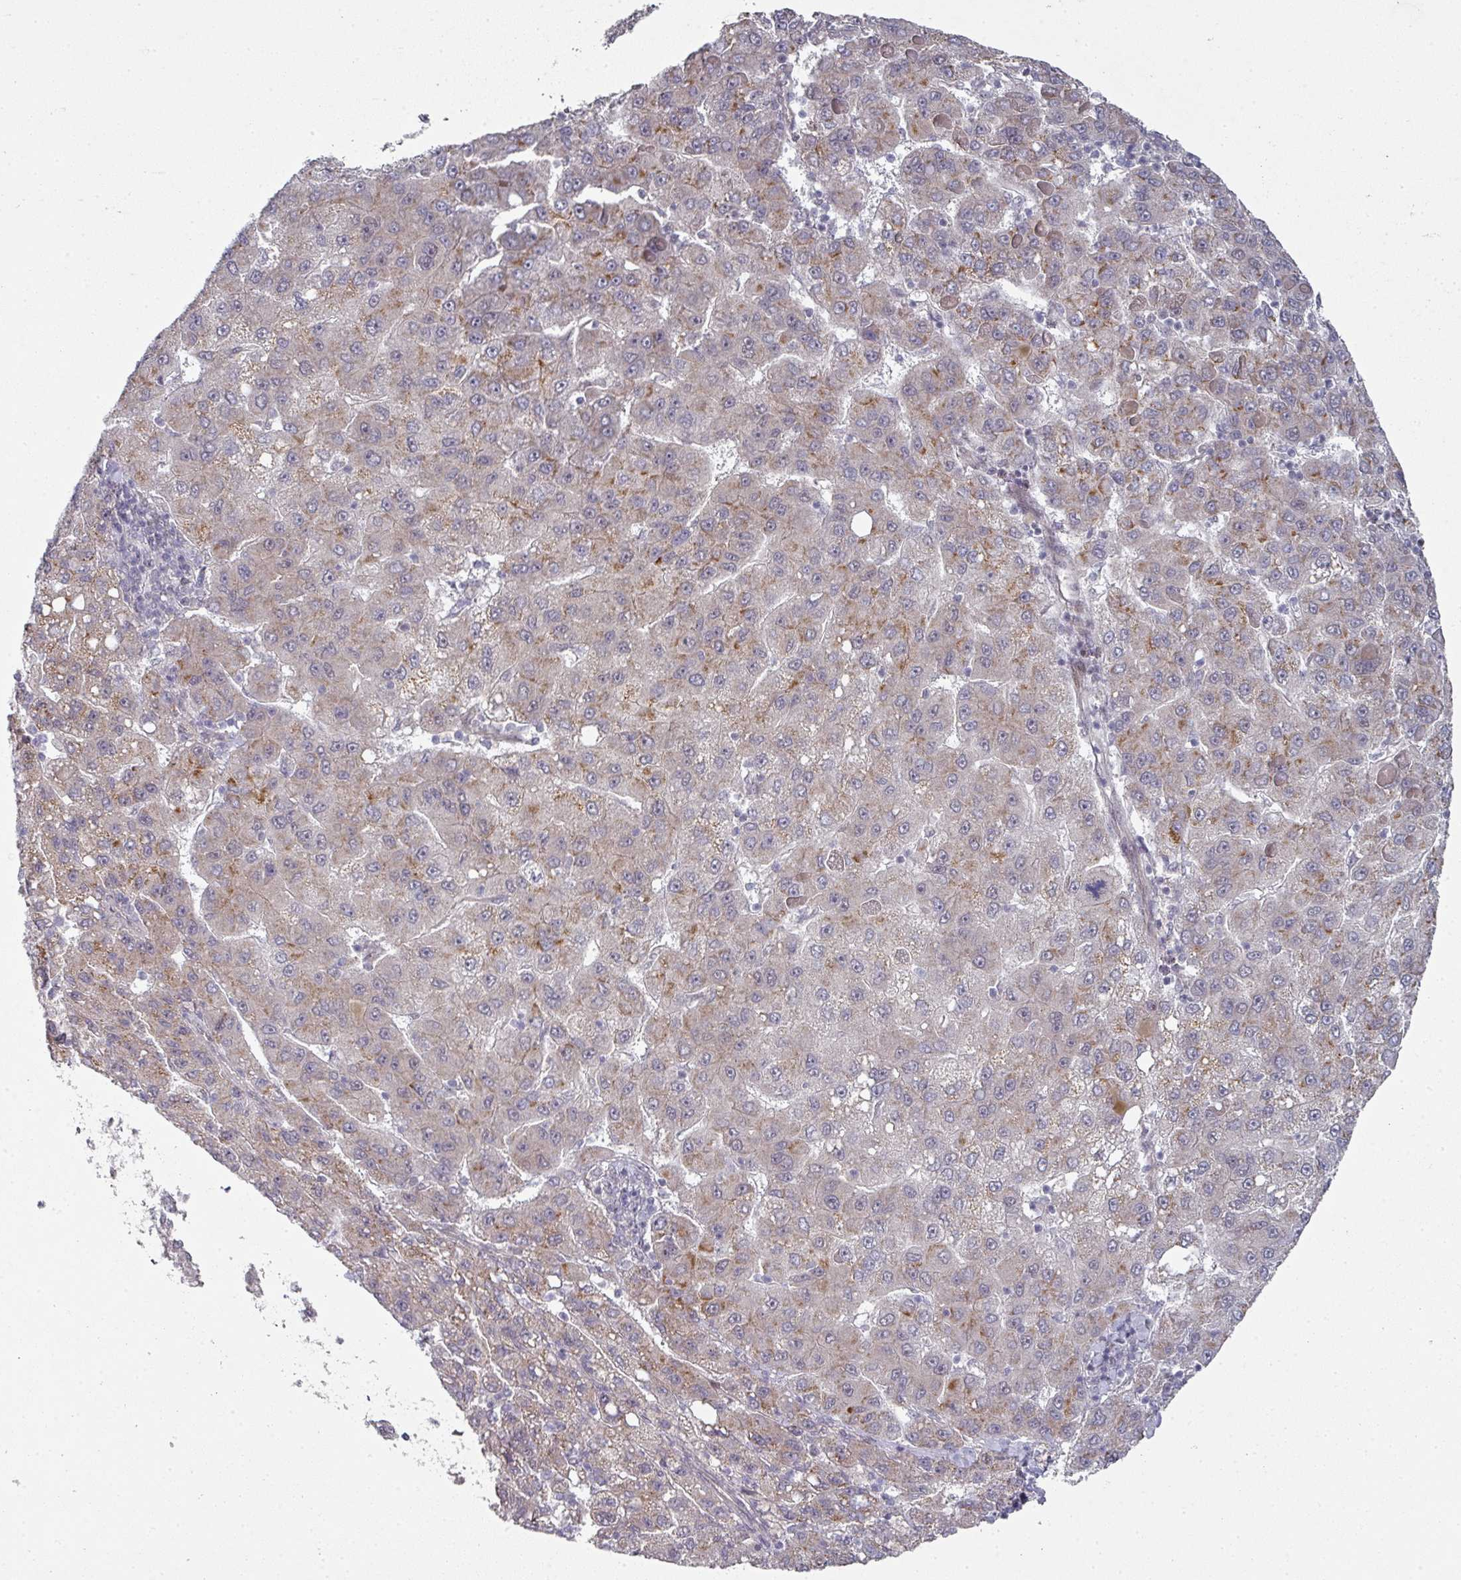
{"staining": {"intensity": "moderate", "quantity": "25%-75%", "location": "cytoplasmic/membranous"}, "tissue": "liver cancer", "cell_type": "Tumor cells", "image_type": "cancer", "snomed": [{"axis": "morphology", "description": "Carcinoma, Hepatocellular, NOS"}, {"axis": "topography", "description": "Liver"}], "caption": "This is a photomicrograph of IHC staining of liver hepatocellular carcinoma, which shows moderate staining in the cytoplasmic/membranous of tumor cells.", "gene": "TMCC1", "patient": {"sex": "female", "age": 82}}